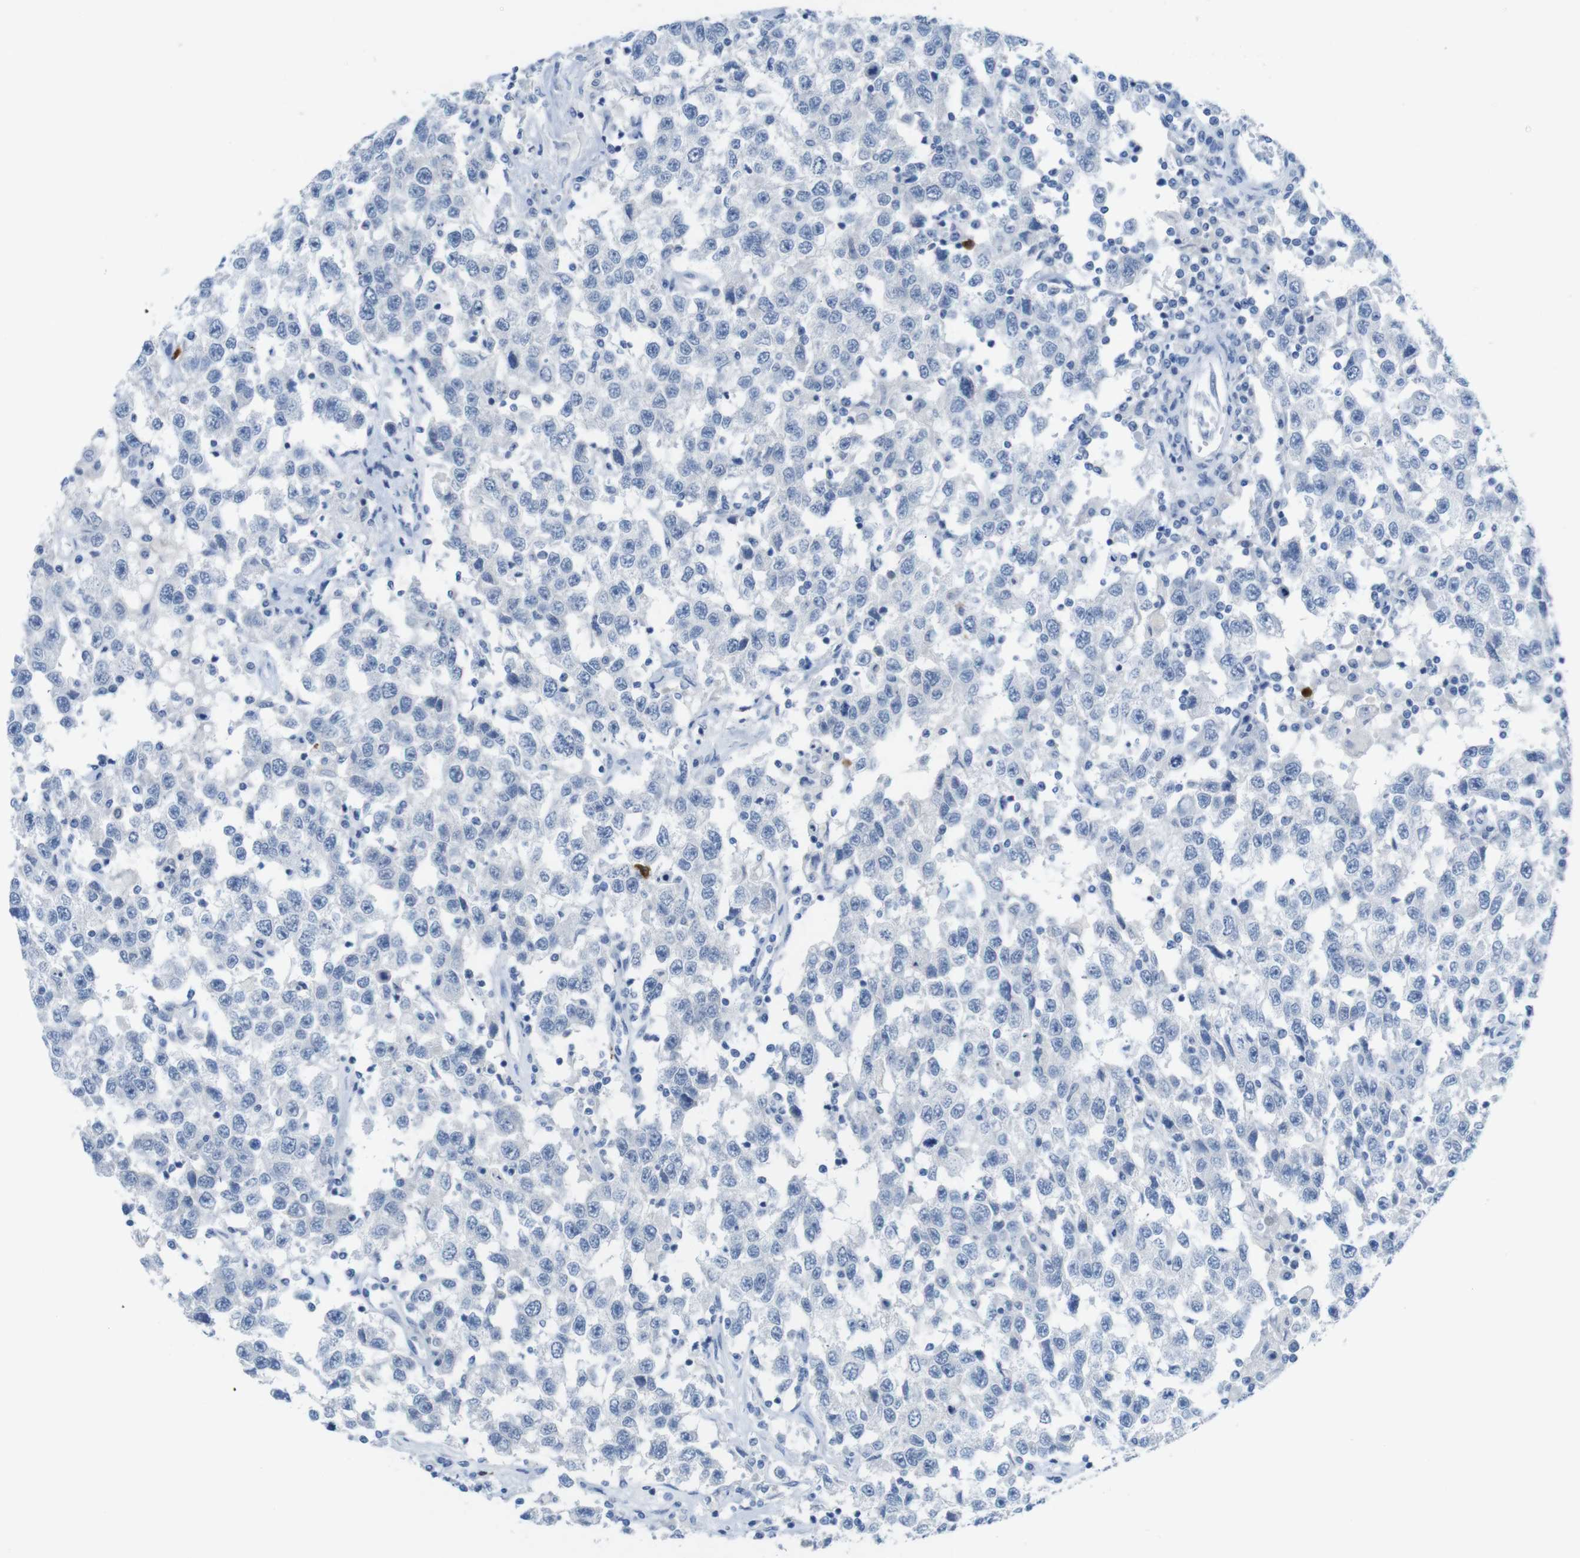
{"staining": {"intensity": "negative", "quantity": "none", "location": "none"}, "tissue": "testis cancer", "cell_type": "Tumor cells", "image_type": "cancer", "snomed": [{"axis": "morphology", "description": "Seminoma, NOS"}, {"axis": "topography", "description": "Testis"}], "caption": "DAB immunohistochemical staining of seminoma (testis) shows no significant expression in tumor cells.", "gene": "OPN1SW", "patient": {"sex": "male", "age": 41}}